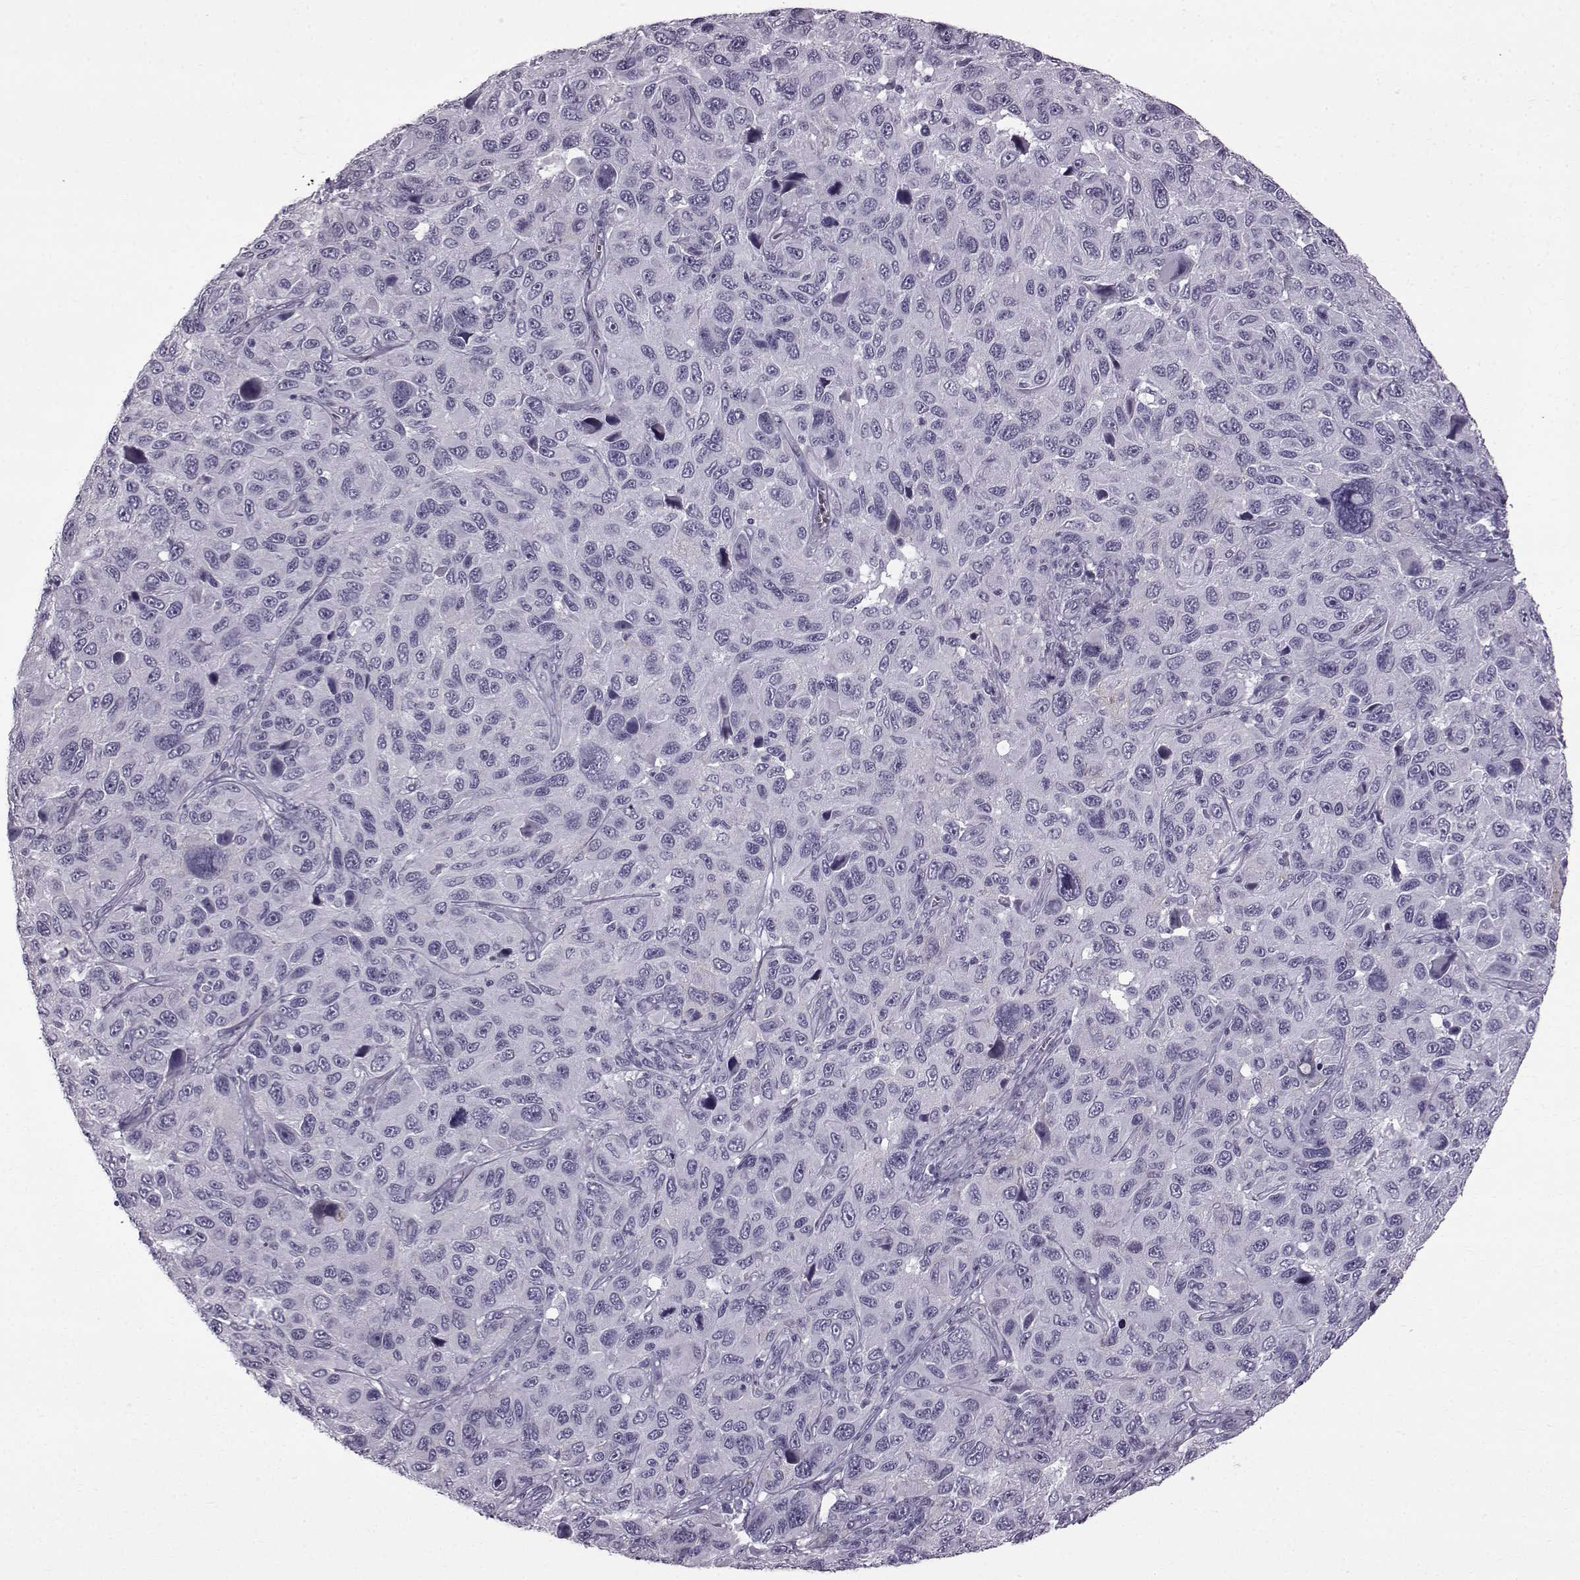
{"staining": {"intensity": "negative", "quantity": "none", "location": "none"}, "tissue": "melanoma", "cell_type": "Tumor cells", "image_type": "cancer", "snomed": [{"axis": "morphology", "description": "Malignant melanoma, NOS"}, {"axis": "topography", "description": "Skin"}], "caption": "There is no significant staining in tumor cells of malignant melanoma.", "gene": "SLC28A2", "patient": {"sex": "male", "age": 53}}